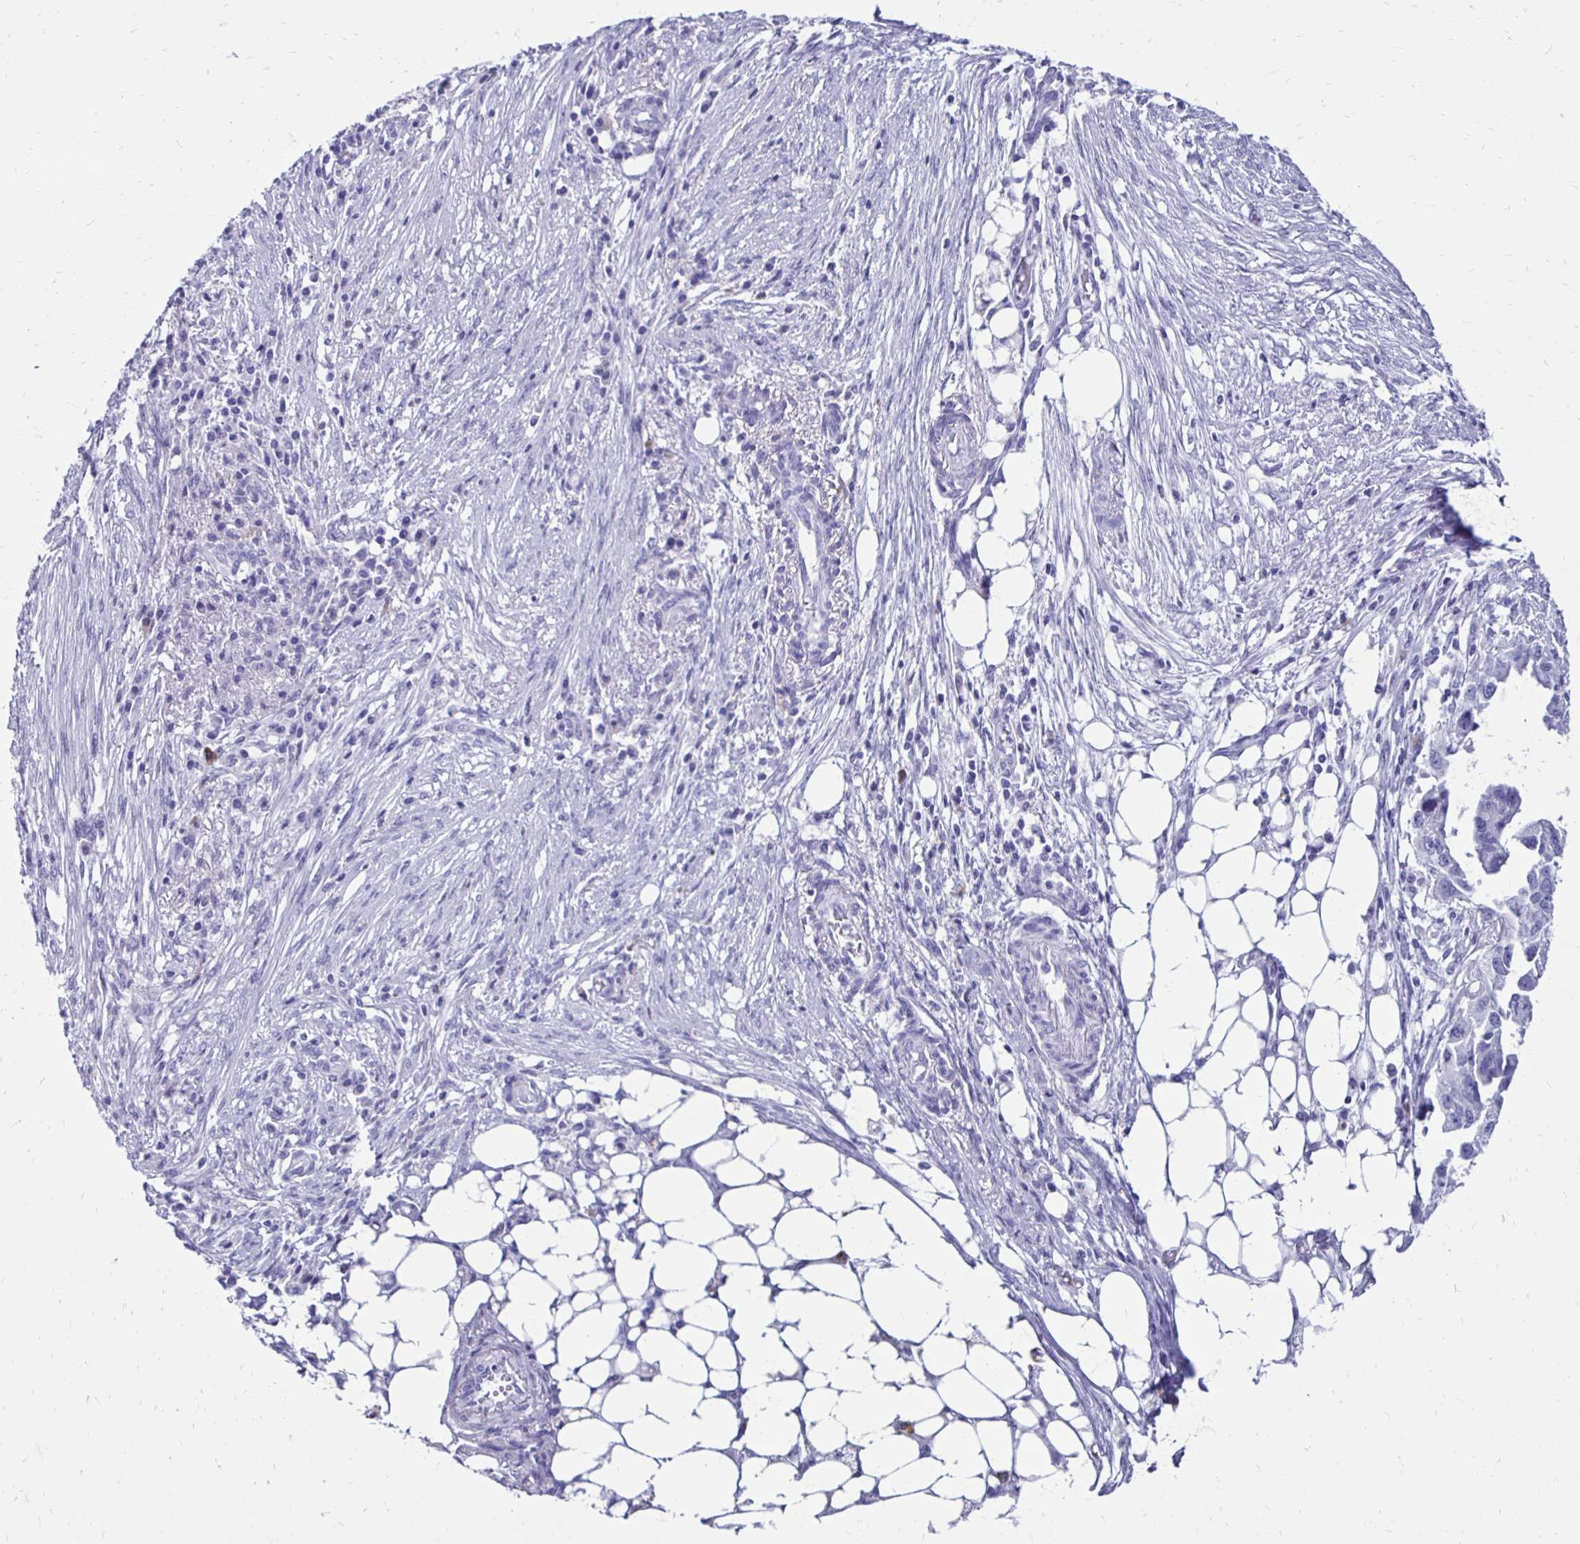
{"staining": {"intensity": "negative", "quantity": "none", "location": "none"}, "tissue": "ovarian cancer", "cell_type": "Tumor cells", "image_type": "cancer", "snomed": [{"axis": "morphology", "description": "Carcinoma, endometroid"}, {"axis": "morphology", "description": "Cystadenocarcinoma, serous, NOS"}, {"axis": "topography", "description": "Ovary"}], "caption": "Immunohistochemistry (IHC) photomicrograph of human serous cystadenocarcinoma (ovarian) stained for a protein (brown), which reveals no positivity in tumor cells.", "gene": "CST5", "patient": {"sex": "female", "age": 45}}